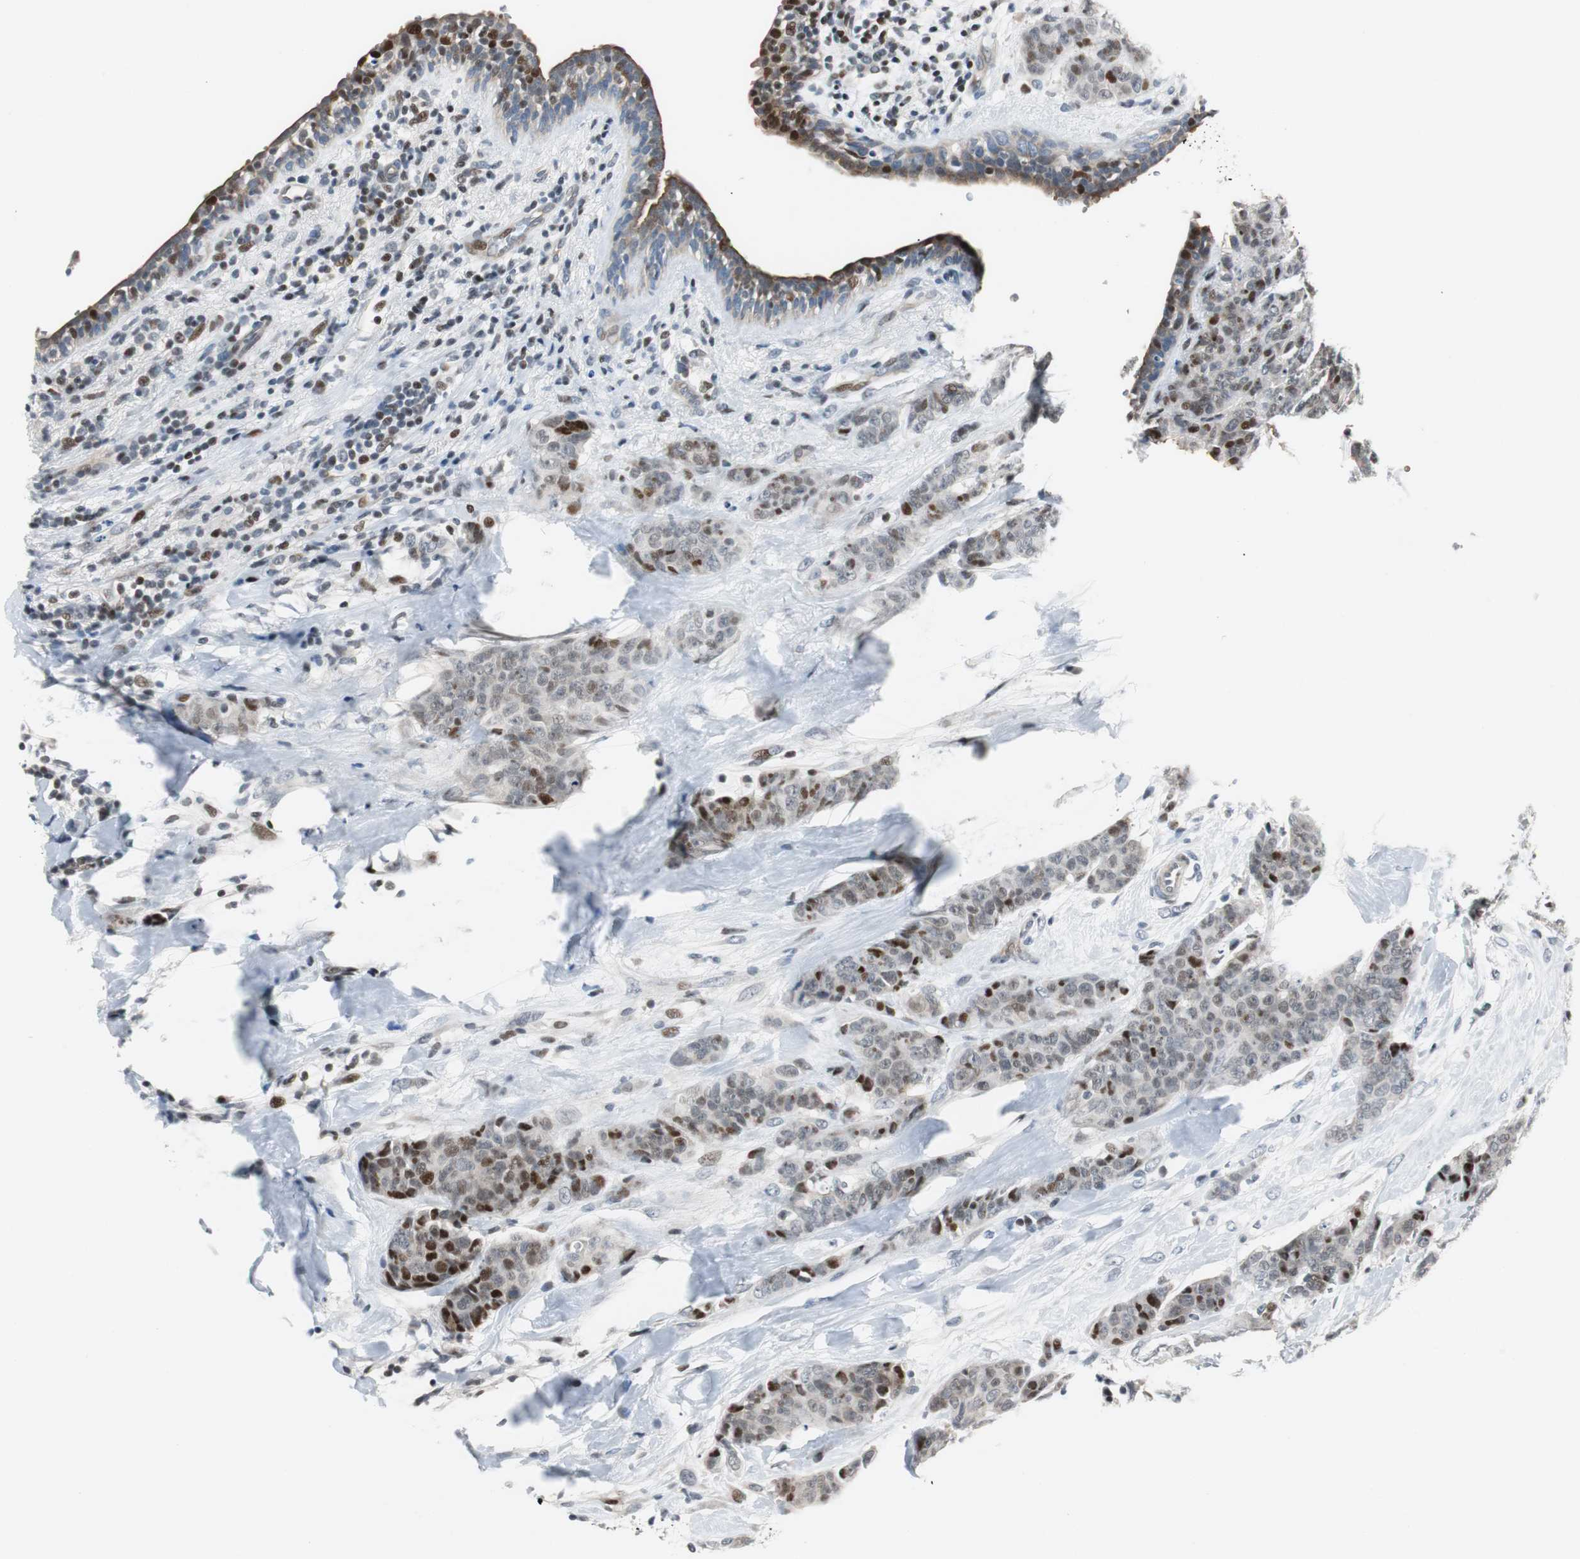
{"staining": {"intensity": "strong", "quantity": "<25%", "location": "nuclear"}, "tissue": "breast cancer", "cell_type": "Tumor cells", "image_type": "cancer", "snomed": [{"axis": "morphology", "description": "Duct carcinoma"}, {"axis": "topography", "description": "Breast"}], "caption": "Approximately <25% of tumor cells in breast cancer display strong nuclear protein staining as visualized by brown immunohistochemical staining.", "gene": "RAD1", "patient": {"sex": "female", "age": 40}}